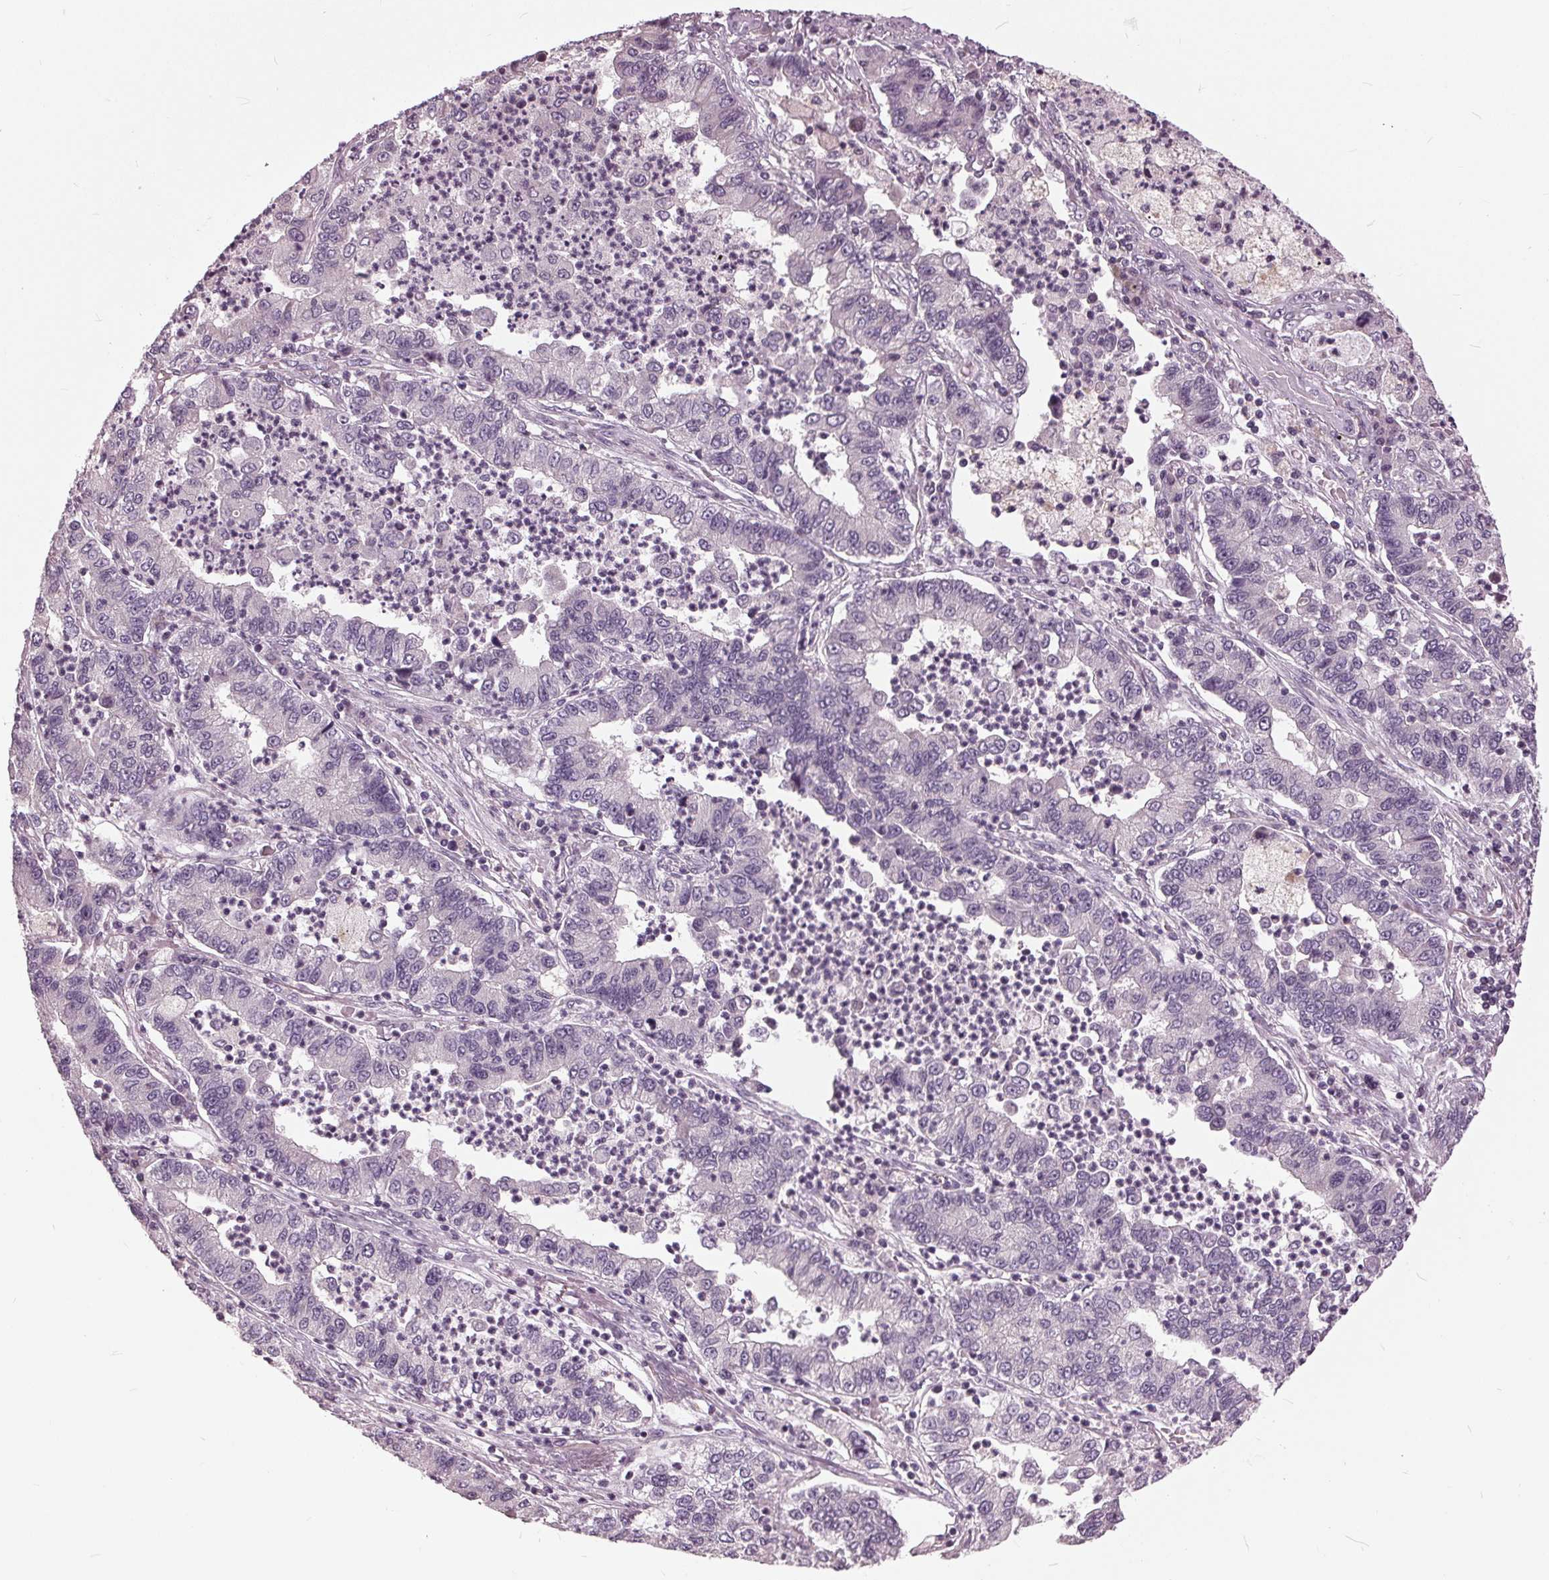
{"staining": {"intensity": "negative", "quantity": "none", "location": "none"}, "tissue": "lung cancer", "cell_type": "Tumor cells", "image_type": "cancer", "snomed": [{"axis": "morphology", "description": "Adenocarcinoma, NOS"}, {"axis": "topography", "description": "Lung"}], "caption": "DAB immunohistochemical staining of lung adenocarcinoma shows no significant expression in tumor cells.", "gene": "SIGLEC6", "patient": {"sex": "female", "age": 57}}